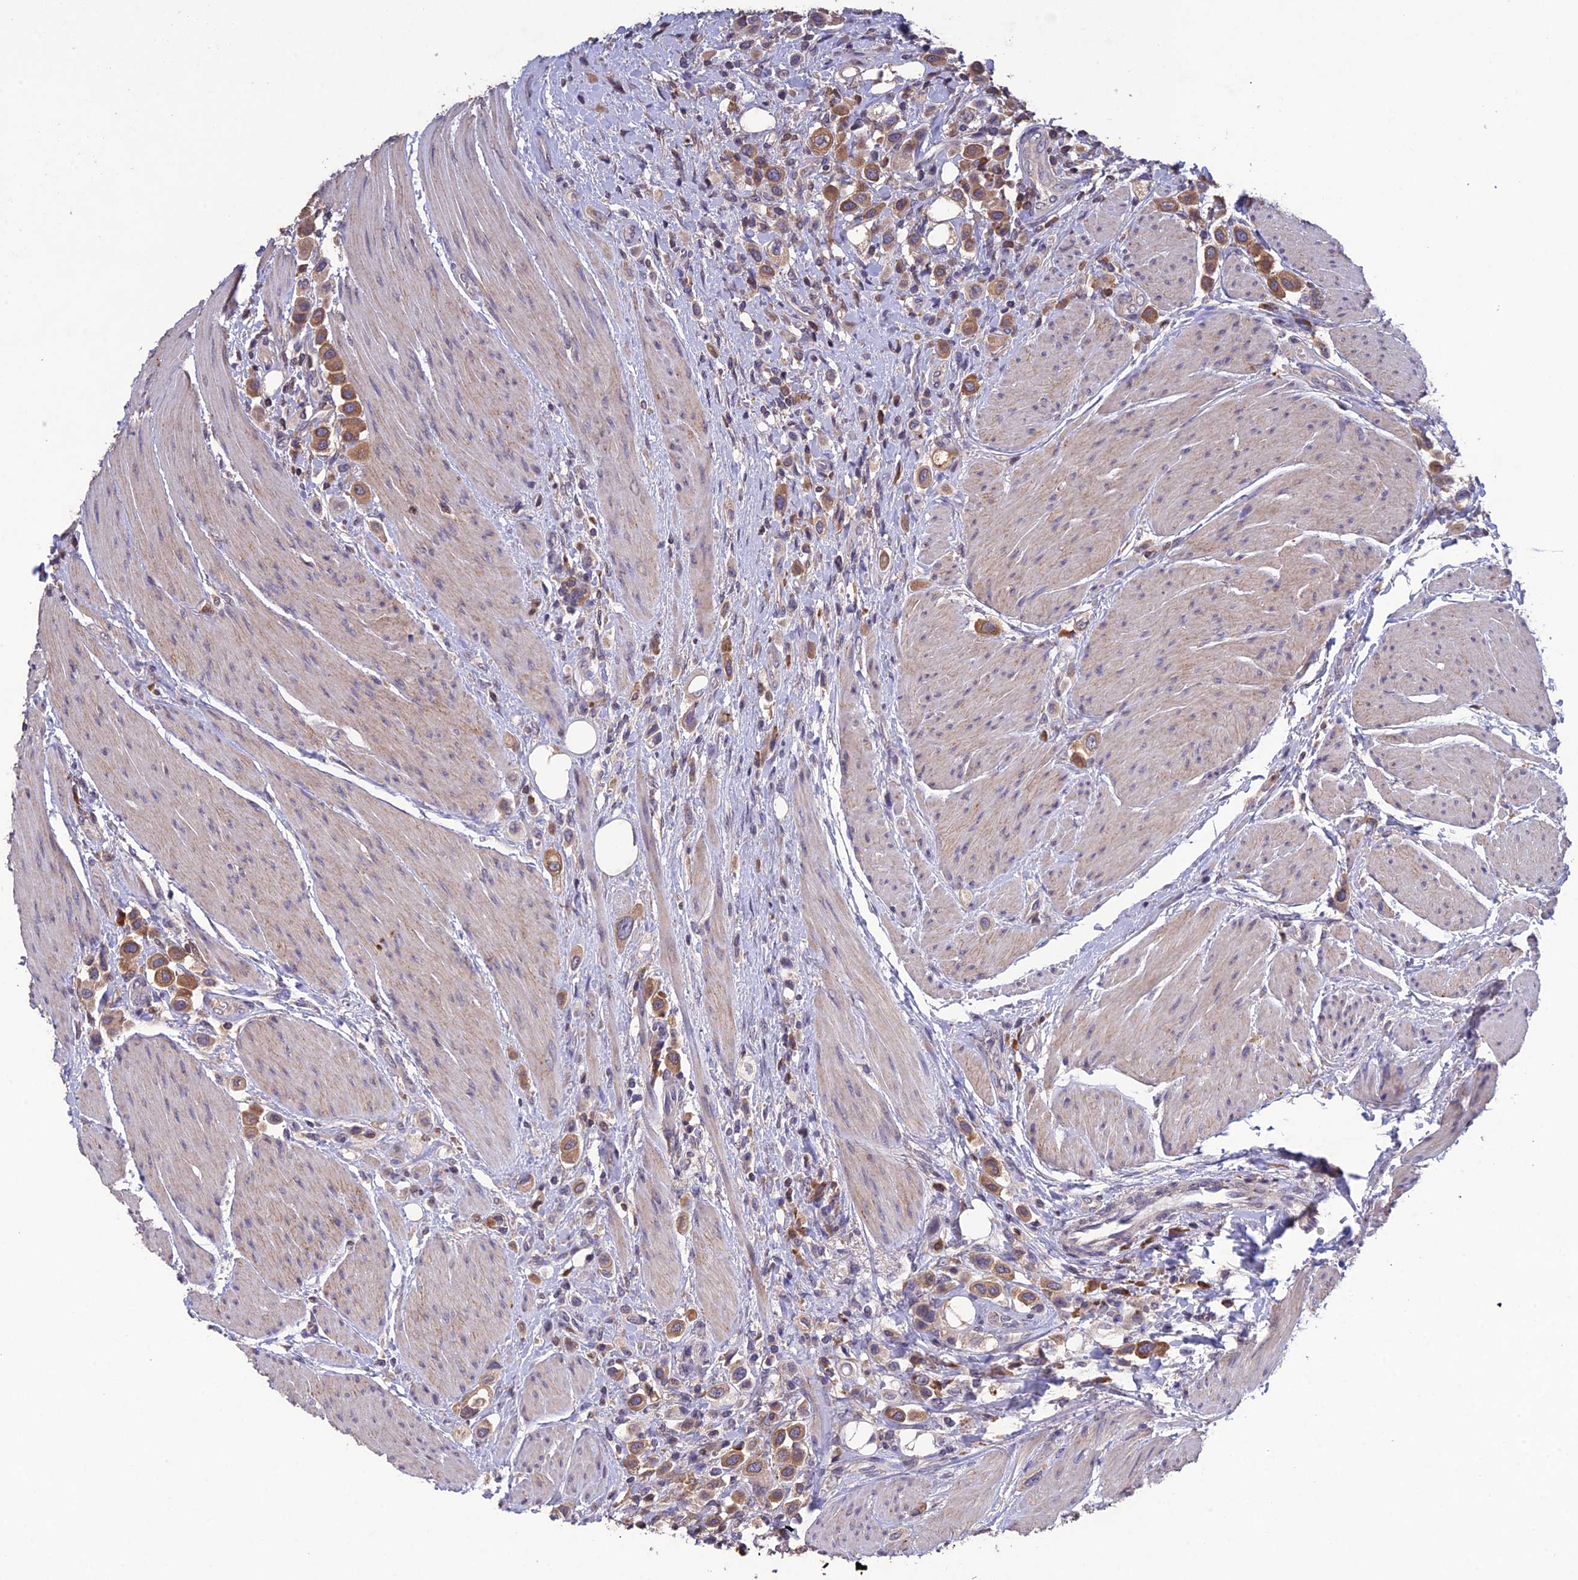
{"staining": {"intensity": "moderate", "quantity": ">75%", "location": "cytoplasmic/membranous"}, "tissue": "urothelial cancer", "cell_type": "Tumor cells", "image_type": "cancer", "snomed": [{"axis": "morphology", "description": "Urothelial carcinoma, High grade"}, {"axis": "topography", "description": "Urinary bladder"}], "caption": "This is a photomicrograph of immunohistochemistry (IHC) staining of urothelial cancer, which shows moderate staining in the cytoplasmic/membranous of tumor cells.", "gene": "SLC39A13", "patient": {"sex": "male", "age": 50}}